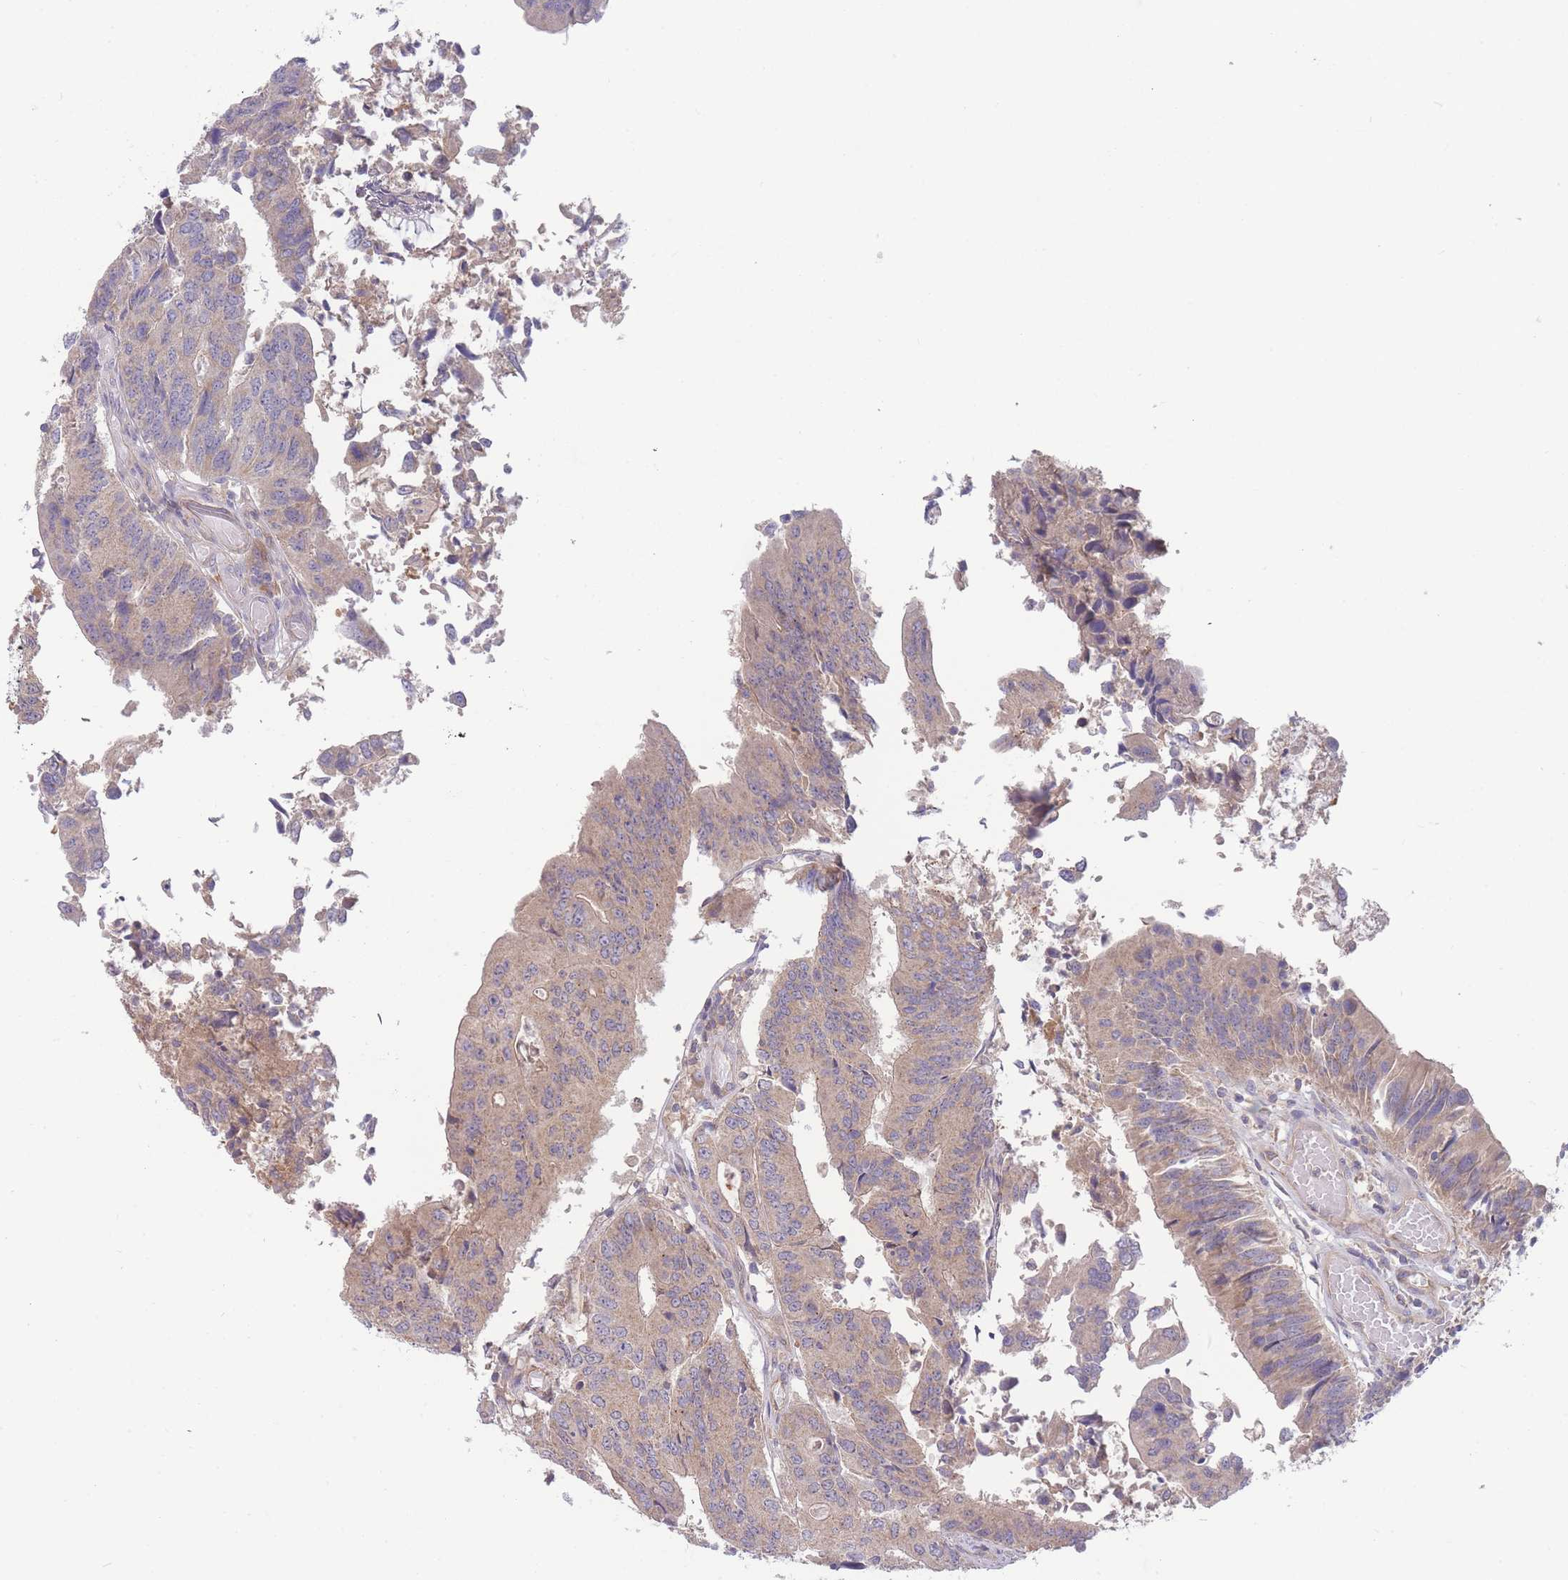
{"staining": {"intensity": "weak", "quantity": "25%-75%", "location": "cytoplasmic/membranous"}, "tissue": "colorectal cancer", "cell_type": "Tumor cells", "image_type": "cancer", "snomed": [{"axis": "morphology", "description": "Adenocarcinoma, NOS"}, {"axis": "topography", "description": "Colon"}], "caption": "Protein staining displays weak cytoplasmic/membranous expression in about 25%-75% of tumor cells in colorectal cancer.", "gene": "NDUFAF5", "patient": {"sex": "female", "age": 67}}